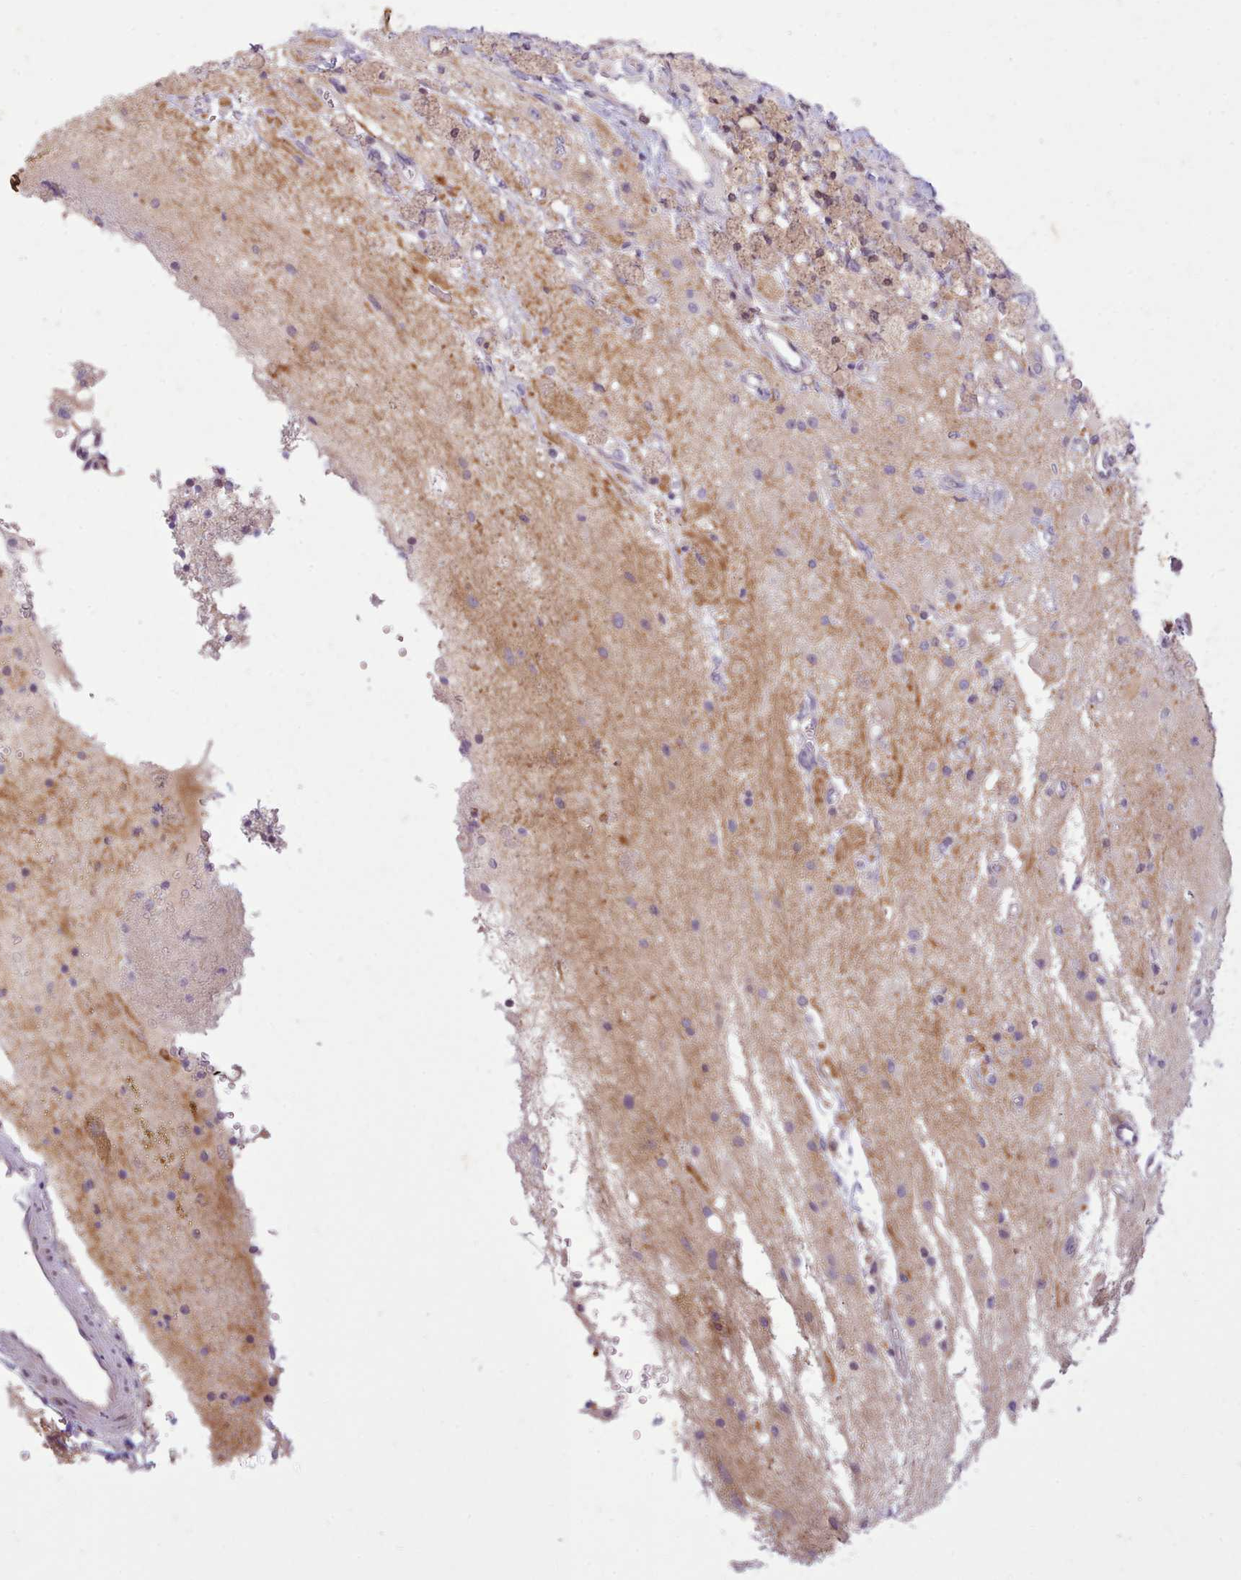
{"staining": {"intensity": "negative", "quantity": "none", "location": "none"}, "tissue": "glioma", "cell_type": "Tumor cells", "image_type": "cancer", "snomed": [{"axis": "morphology", "description": "Glioma, malignant, High grade"}, {"axis": "topography", "description": "Brain"}], "caption": "A high-resolution image shows immunohistochemistry staining of glioma, which demonstrates no significant positivity in tumor cells. (DAB immunohistochemistry (IHC), high magnification).", "gene": "NMRK1", "patient": {"sex": "male", "age": 34}}